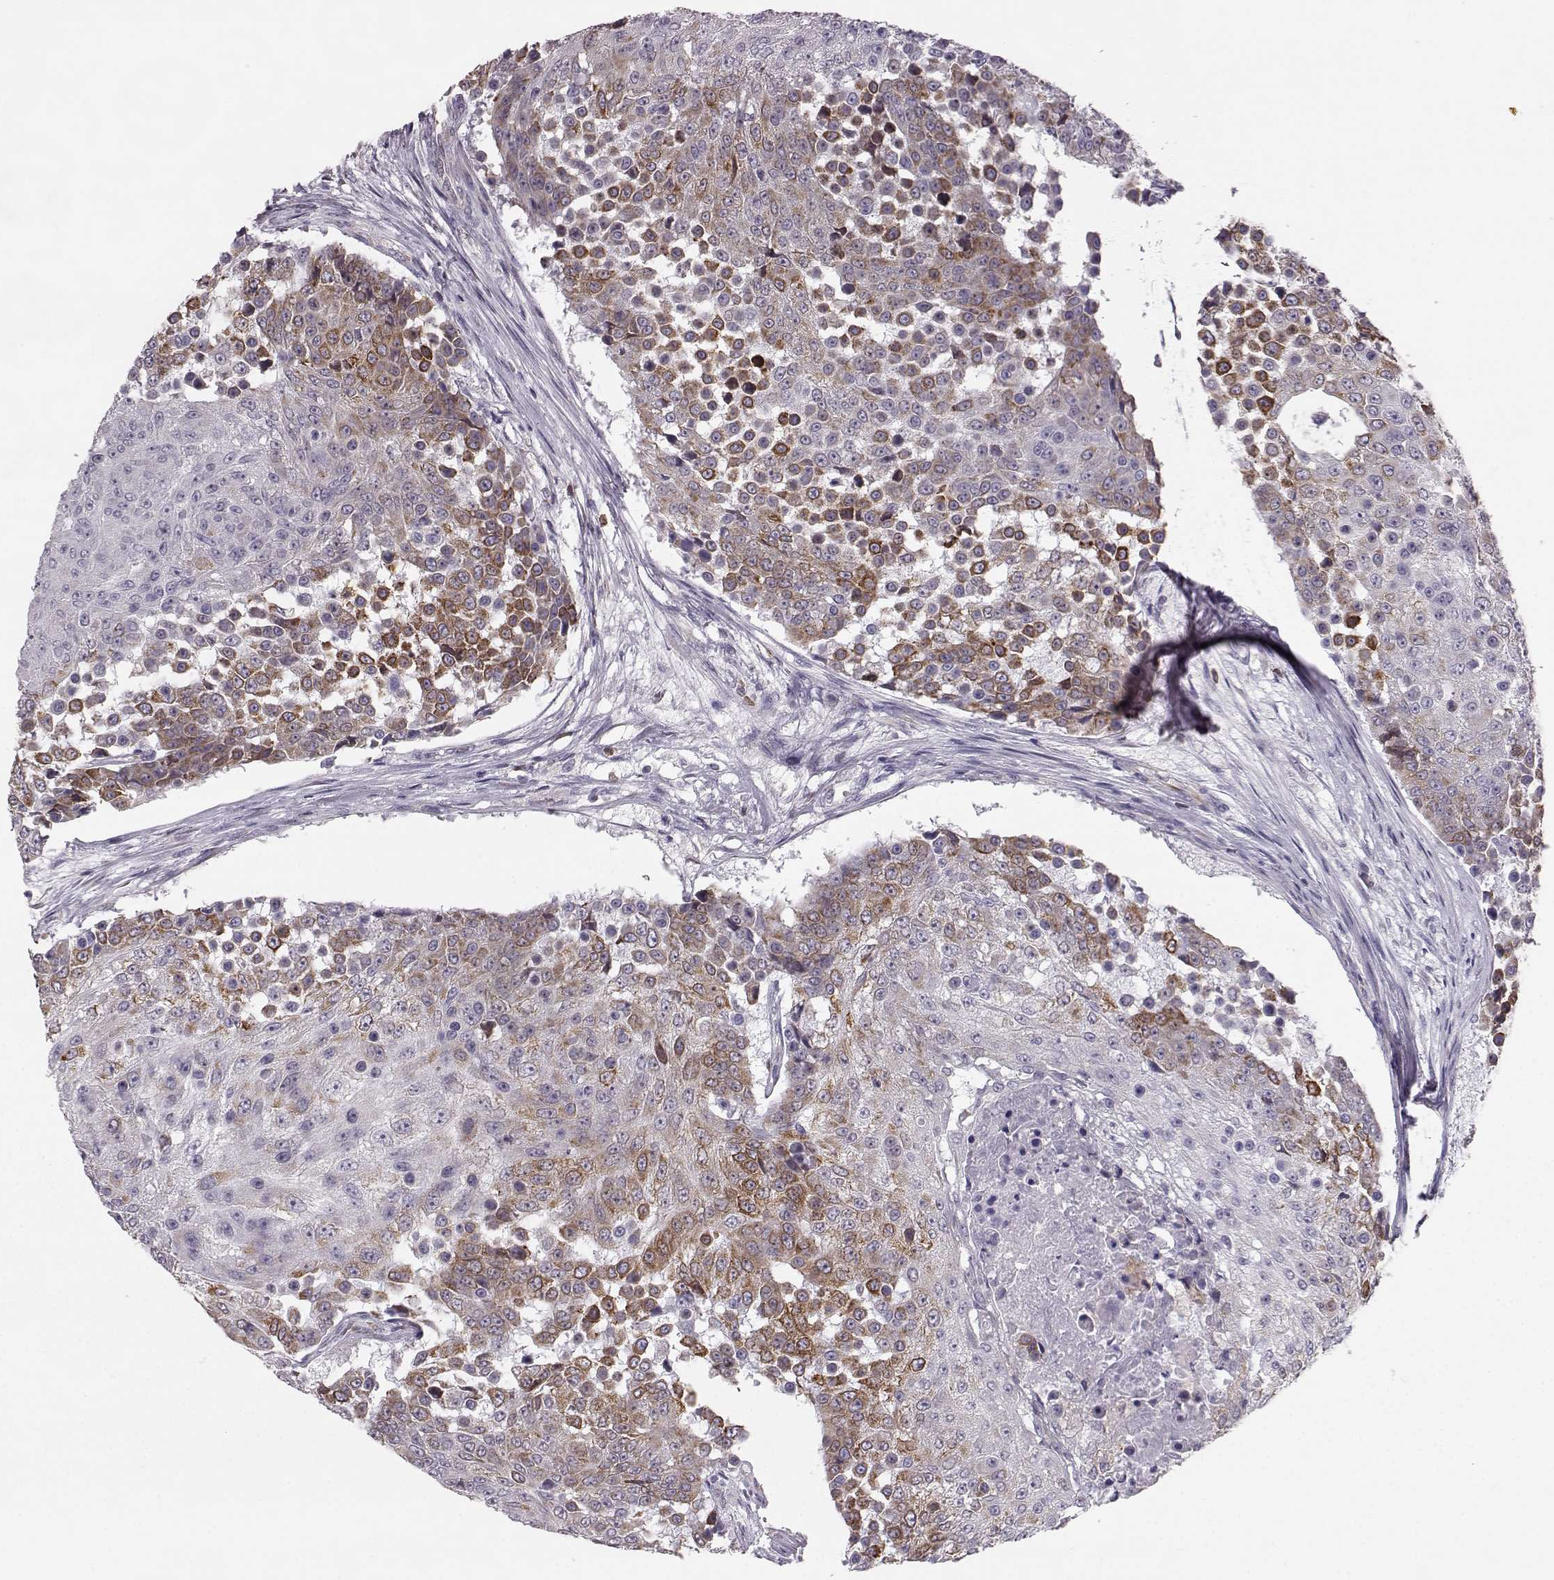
{"staining": {"intensity": "strong", "quantity": "25%-75%", "location": "cytoplasmic/membranous"}, "tissue": "urothelial cancer", "cell_type": "Tumor cells", "image_type": "cancer", "snomed": [{"axis": "morphology", "description": "Urothelial carcinoma, High grade"}, {"axis": "topography", "description": "Urinary bladder"}], "caption": "A brown stain shows strong cytoplasmic/membranous expression of a protein in urothelial carcinoma (high-grade) tumor cells.", "gene": "ELOVL5", "patient": {"sex": "female", "age": 63}}